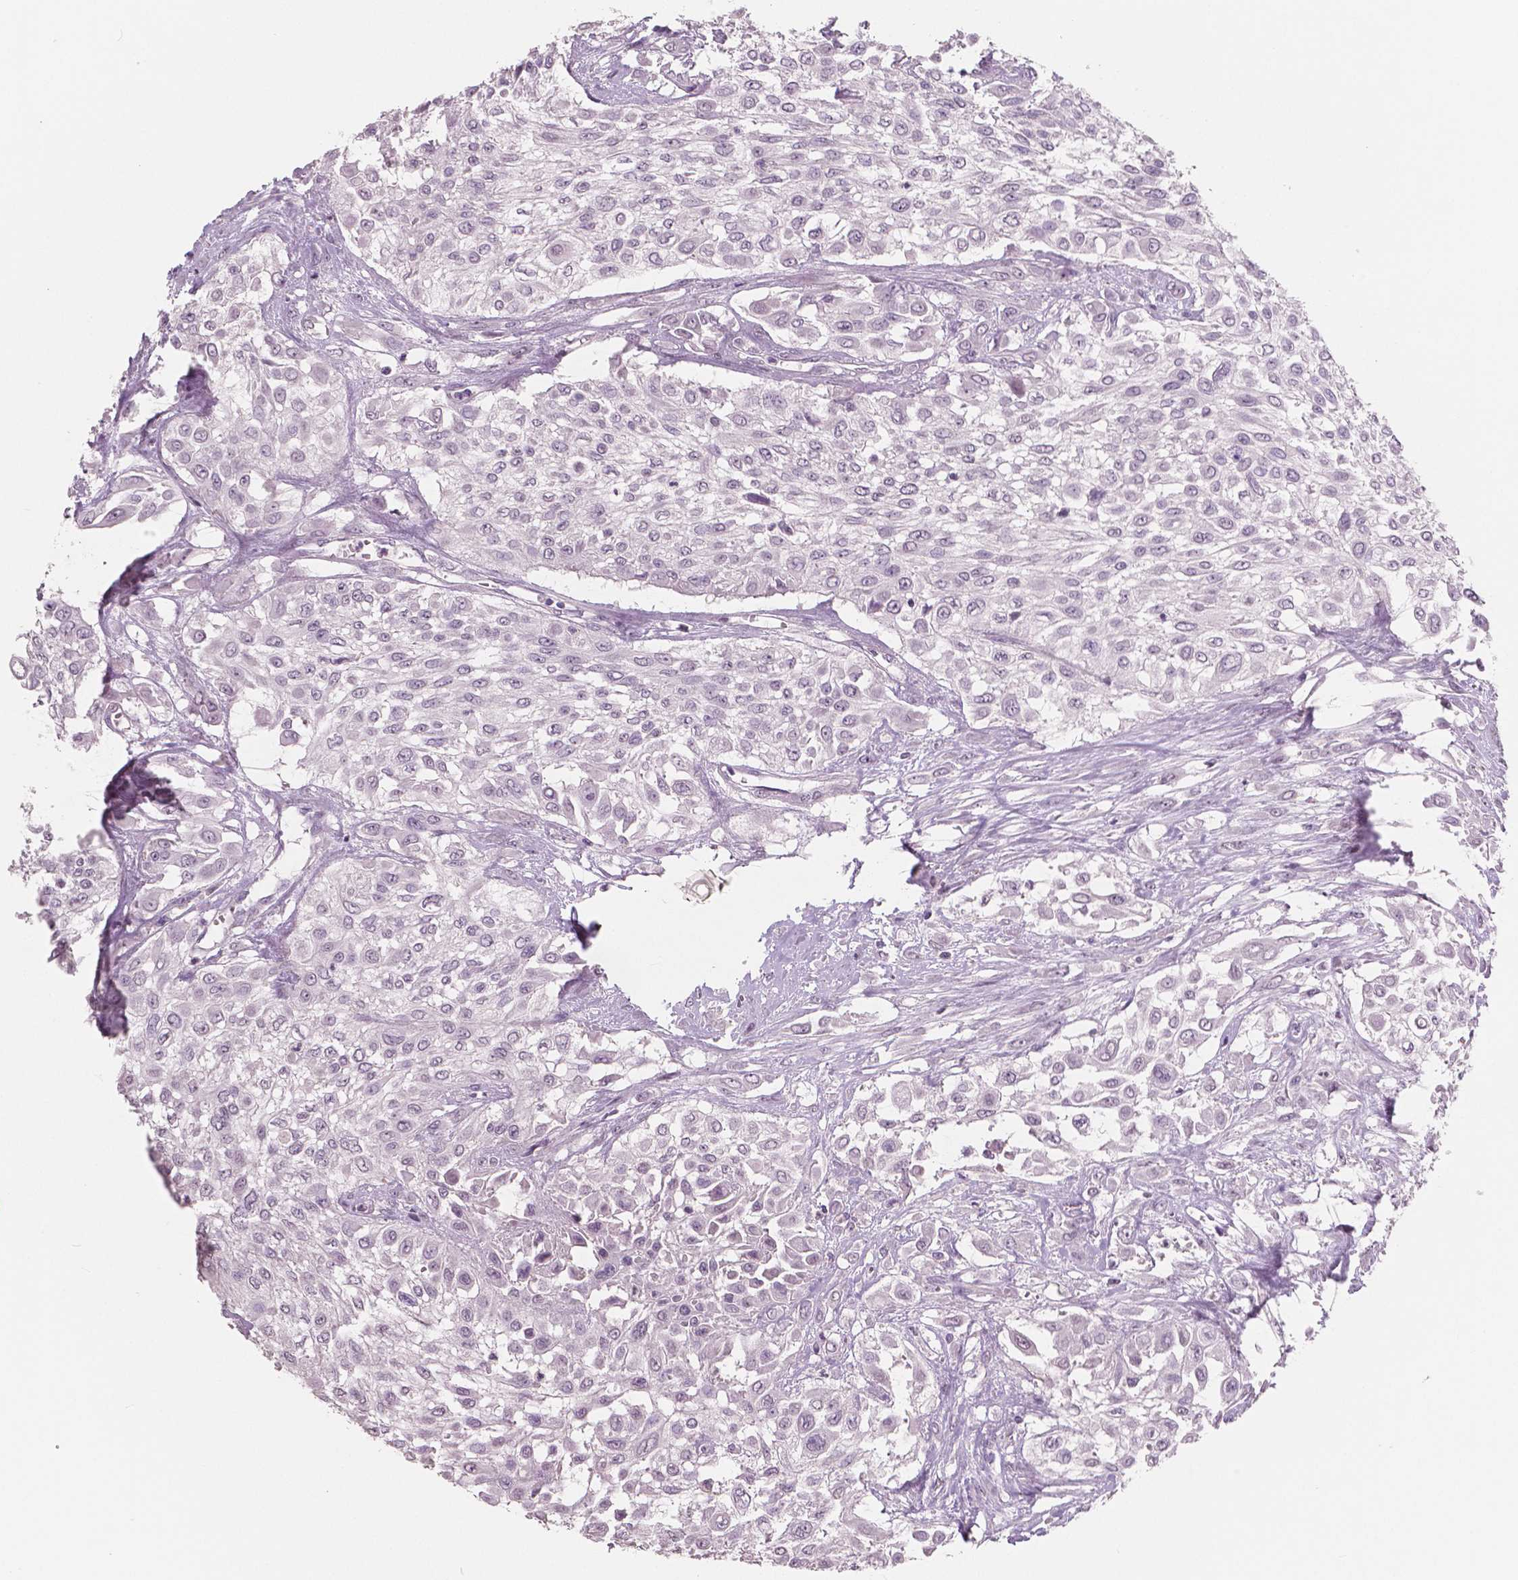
{"staining": {"intensity": "negative", "quantity": "none", "location": "none"}, "tissue": "urothelial cancer", "cell_type": "Tumor cells", "image_type": "cancer", "snomed": [{"axis": "morphology", "description": "Urothelial carcinoma, High grade"}, {"axis": "topography", "description": "Urinary bladder"}], "caption": "Human urothelial cancer stained for a protein using IHC exhibits no staining in tumor cells.", "gene": "NECAB1", "patient": {"sex": "male", "age": 57}}